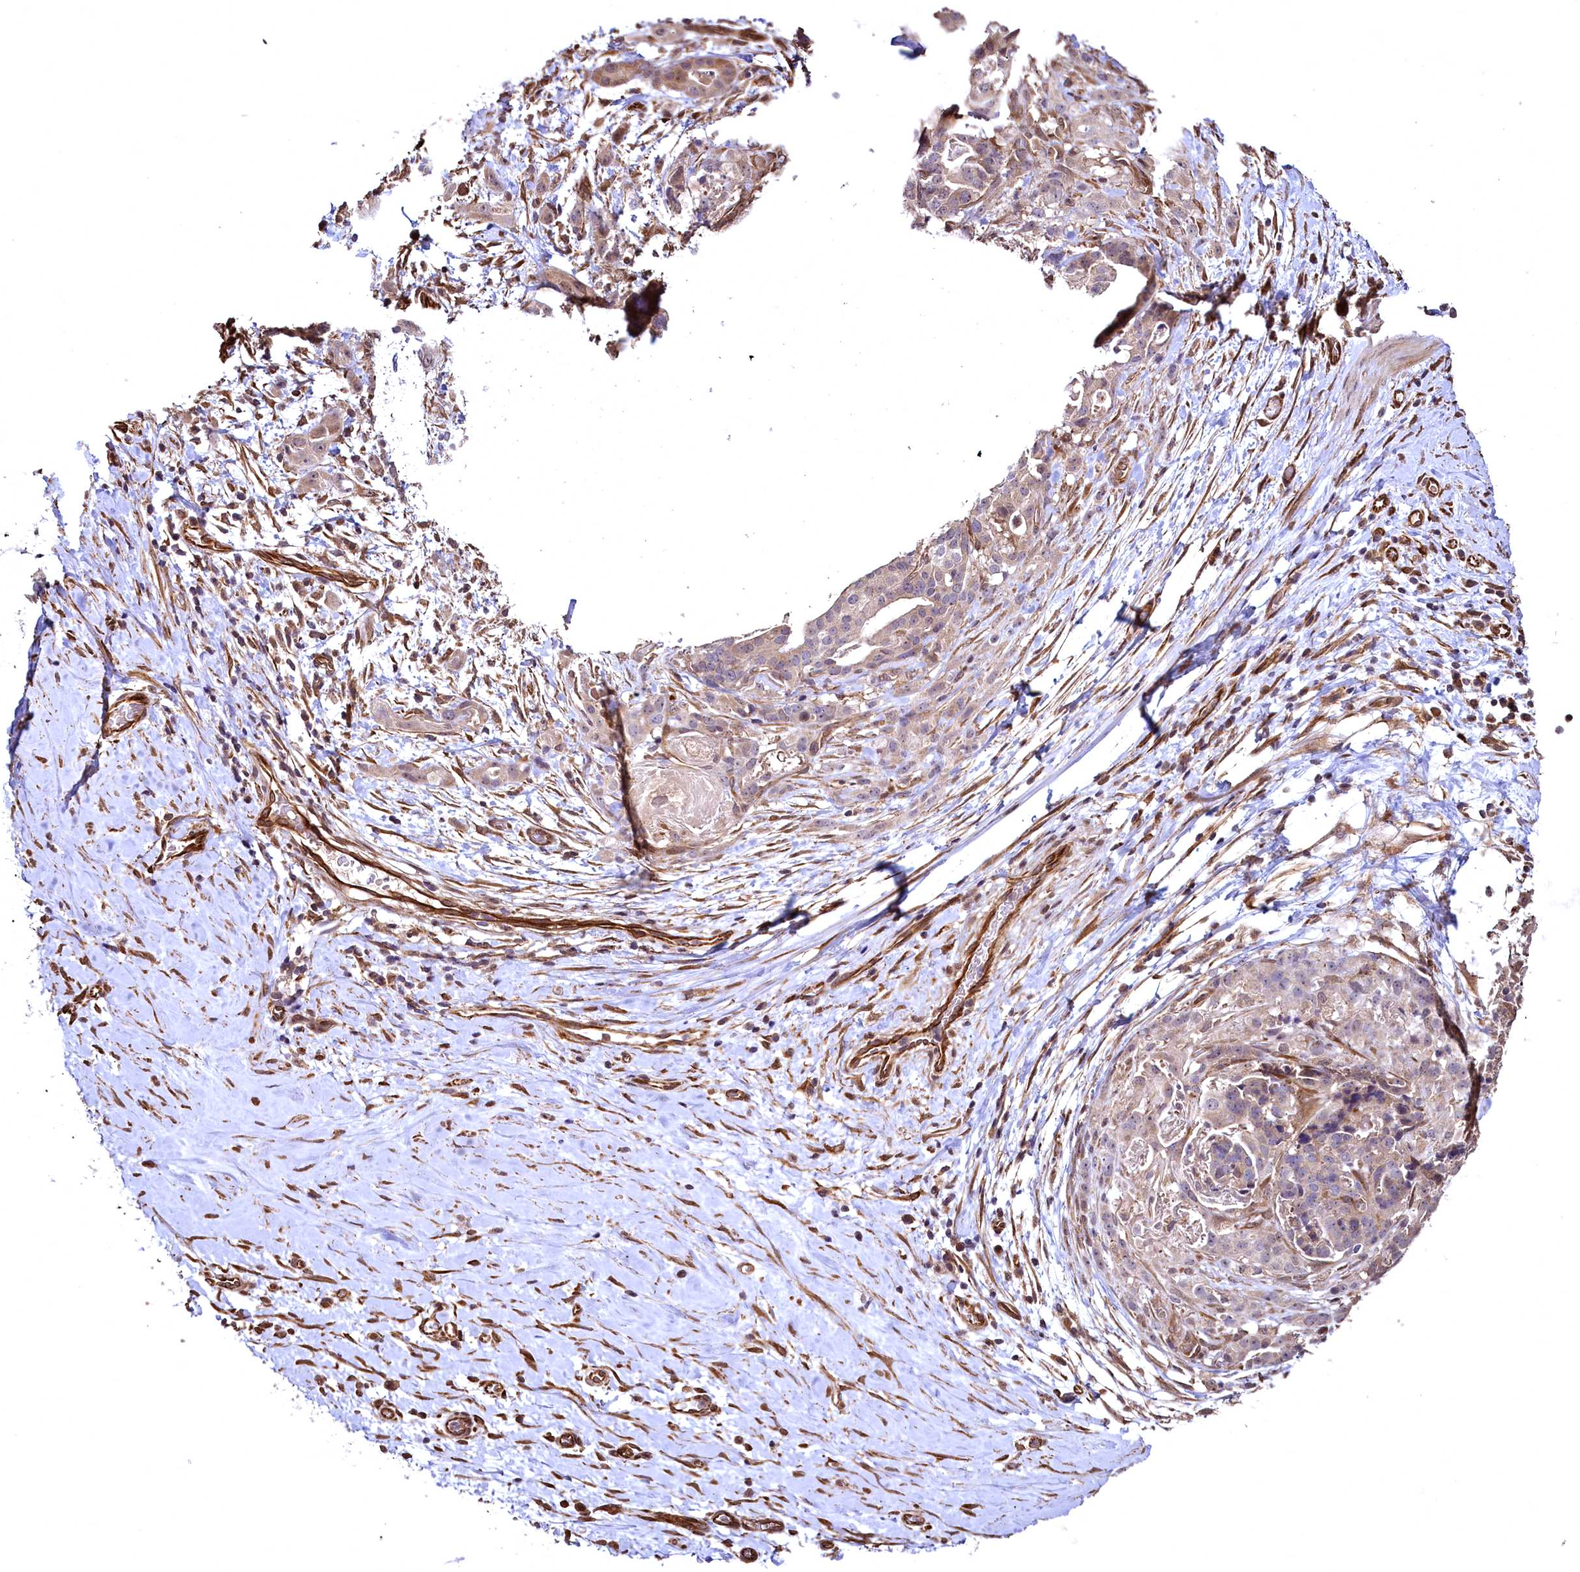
{"staining": {"intensity": "weak", "quantity": "<25%", "location": "cytoplasmic/membranous"}, "tissue": "stomach cancer", "cell_type": "Tumor cells", "image_type": "cancer", "snomed": [{"axis": "morphology", "description": "Adenocarcinoma, NOS"}, {"axis": "topography", "description": "Stomach"}], "caption": "Micrograph shows no protein staining in tumor cells of stomach cancer tissue.", "gene": "TBCEL", "patient": {"sex": "male", "age": 48}}